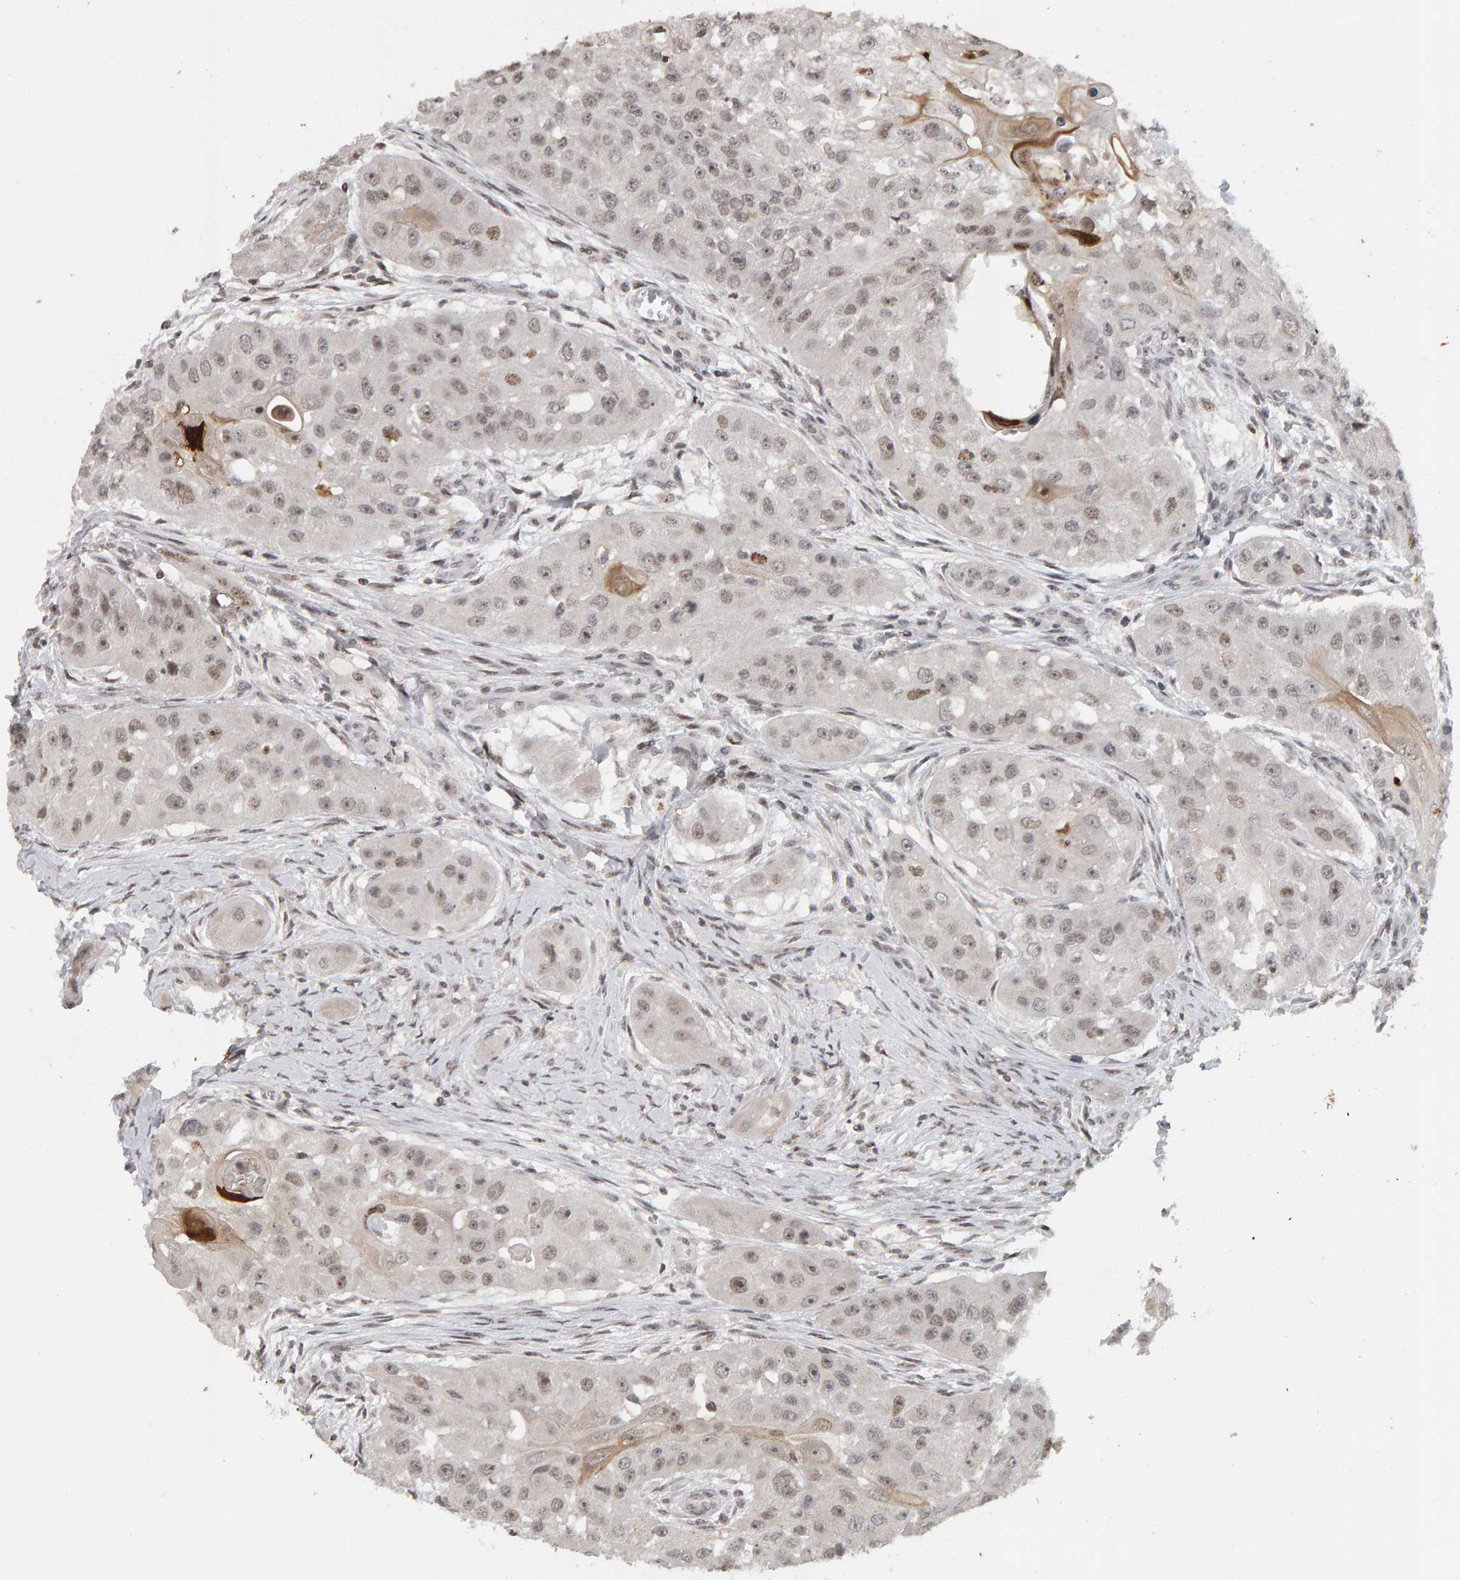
{"staining": {"intensity": "weak", "quantity": ">75%", "location": "nuclear"}, "tissue": "head and neck cancer", "cell_type": "Tumor cells", "image_type": "cancer", "snomed": [{"axis": "morphology", "description": "Normal tissue, NOS"}, {"axis": "morphology", "description": "Squamous cell carcinoma, NOS"}, {"axis": "topography", "description": "Skeletal muscle"}, {"axis": "topography", "description": "Head-Neck"}], "caption": "Protein expression by IHC displays weak nuclear staining in about >75% of tumor cells in head and neck cancer (squamous cell carcinoma). (DAB IHC, brown staining for protein, blue staining for nuclei).", "gene": "TRAM1", "patient": {"sex": "male", "age": 51}}